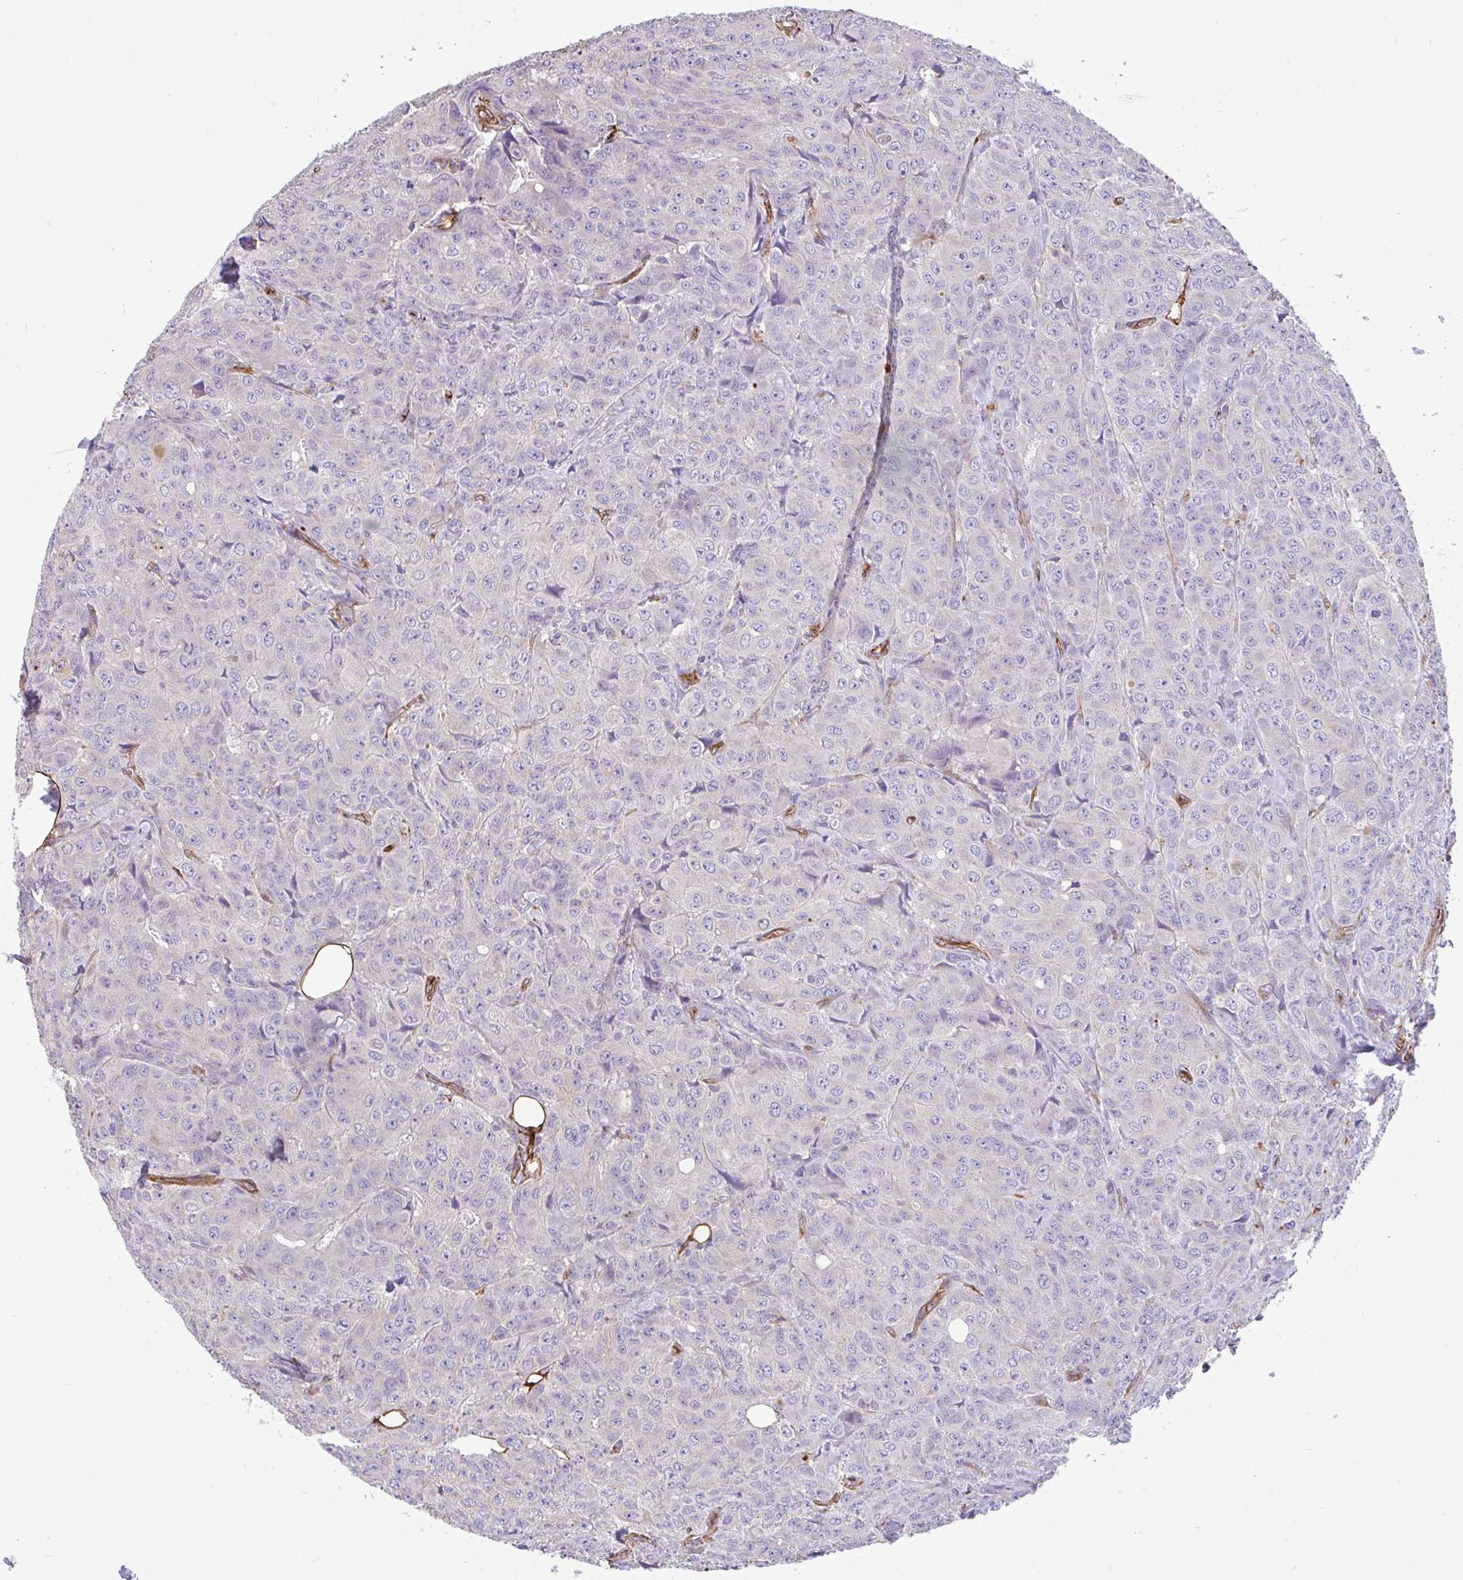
{"staining": {"intensity": "negative", "quantity": "none", "location": "none"}, "tissue": "breast cancer", "cell_type": "Tumor cells", "image_type": "cancer", "snomed": [{"axis": "morphology", "description": "Duct carcinoma"}, {"axis": "topography", "description": "Breast"}], "caption": "Micrograph shows no protein expression in tumor cells of breast invasive ductal carcinoma tissue. (DAB immunohistochemistry (IHC) visualized using brightfield microscopy, high magnification).", "gene": "PTPRK", "patient": {"sex": "female", "age": 43}}